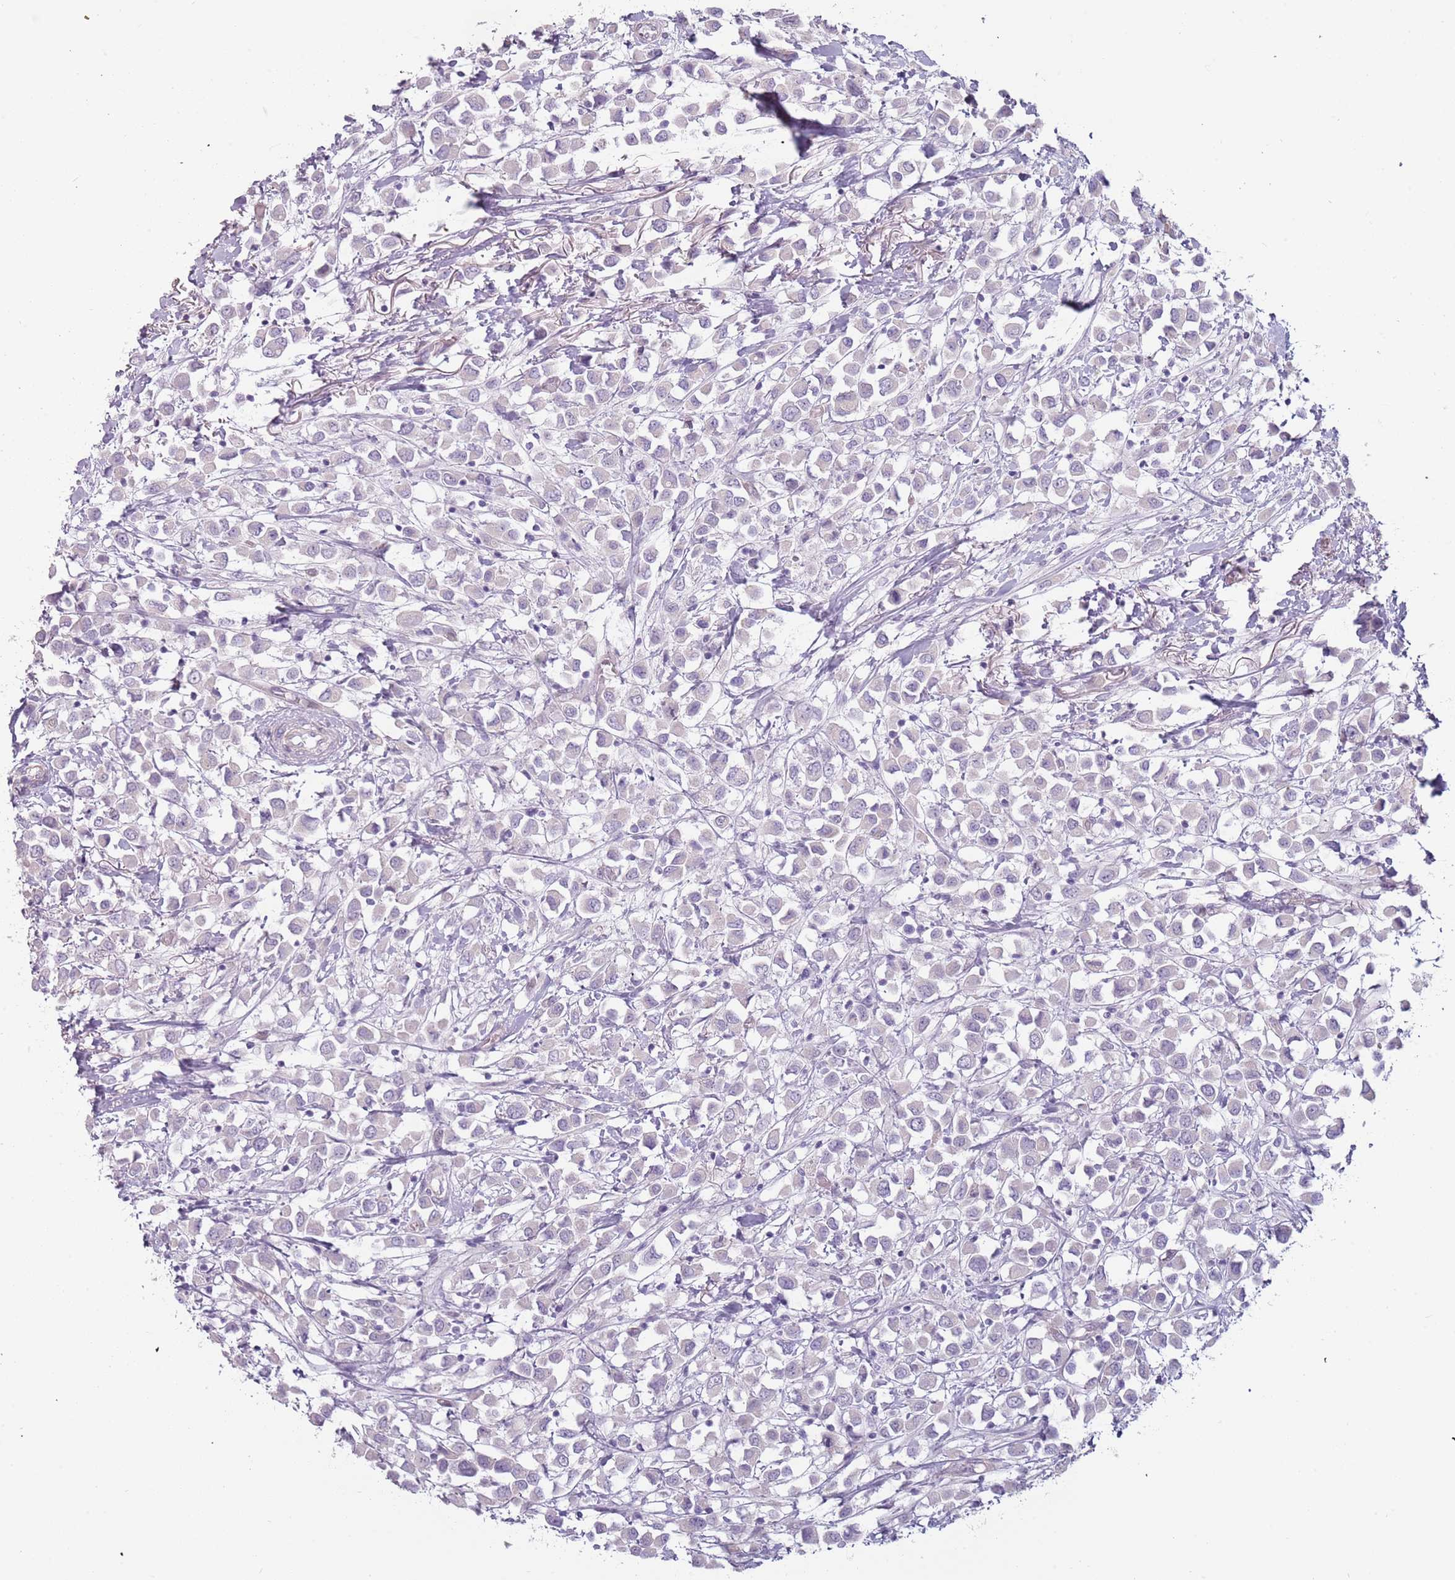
{"staining": {"intensity": "negative", "quantity": "none", "location": "none"}, "tissue": "breast cancer", "cell_type": "Tumor cells", "image_type": "cancer", "snomed": [{"axis": "morphology", "description": "Duct carcinoma"}, {"axis": "topography", "description": "Breast"}], "caption": "A photomicrograph of human breast intraductal carcinoma is negative for staining in tumor cells.", "gene": "RFX2", "patient": {"sex": "female", "age": 61}}